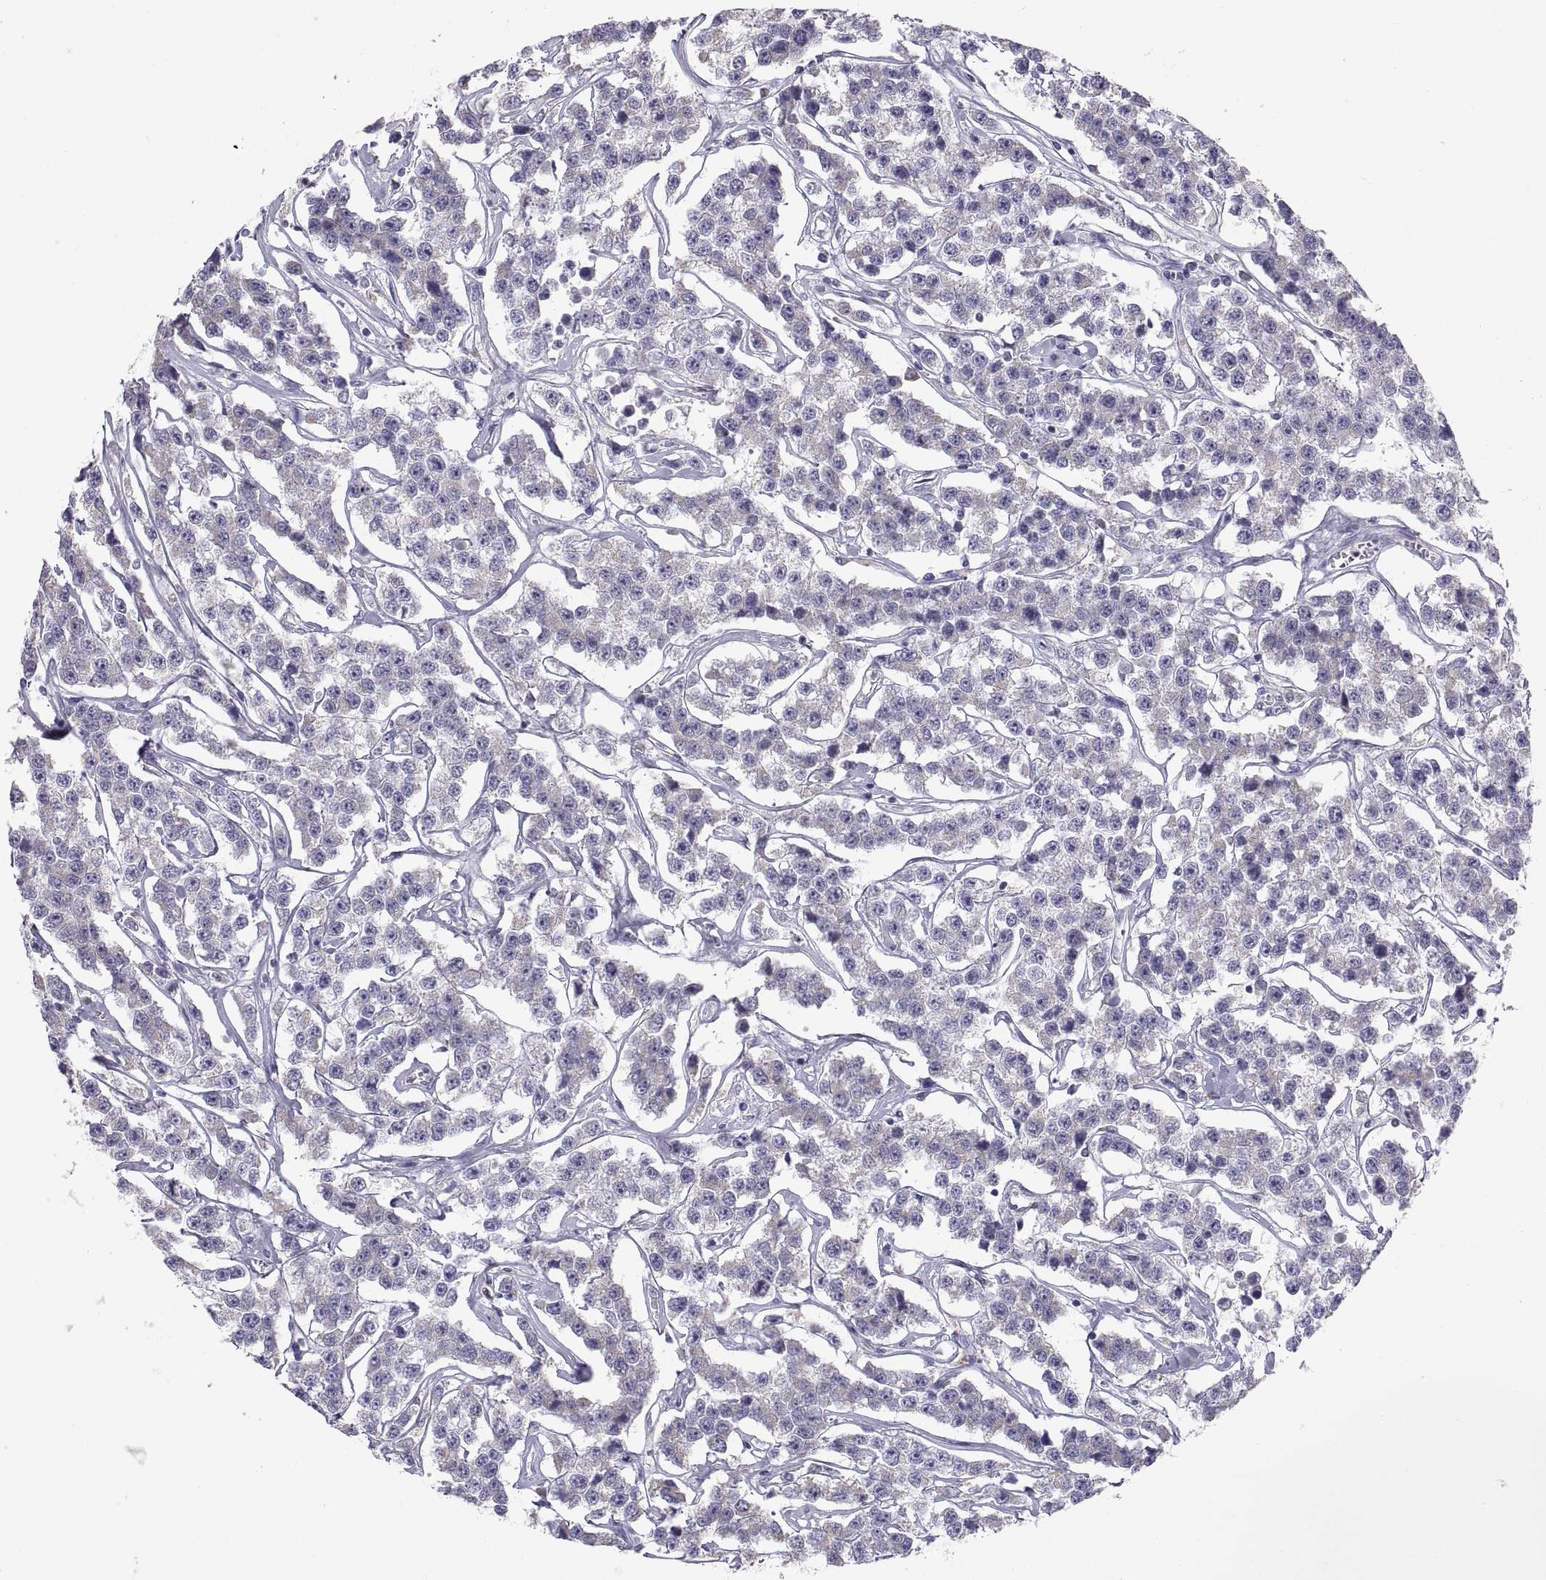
{"staining": {"intensity": "negative", "quantity": "none", "location": "none"}, "tissue": "testis cancer", "cell_type": "Tumor cells", "image_type": "cancer", "snomed": [{"axis": "morphology", "description": "Seminoma, NOS"}, {"axis": "topography", "description": "Testis"}], "caption": "Micrograph shows no protein staining in tumor cells of testis cancer (seminoma) tissue. Brightfield microscopy of immunohistochemistry stained with DAB (brown) and hematoxylin (blue), captured at high magnification.", "gene": "TNNC1", "patient": {"sex": "male", "age": 59}}